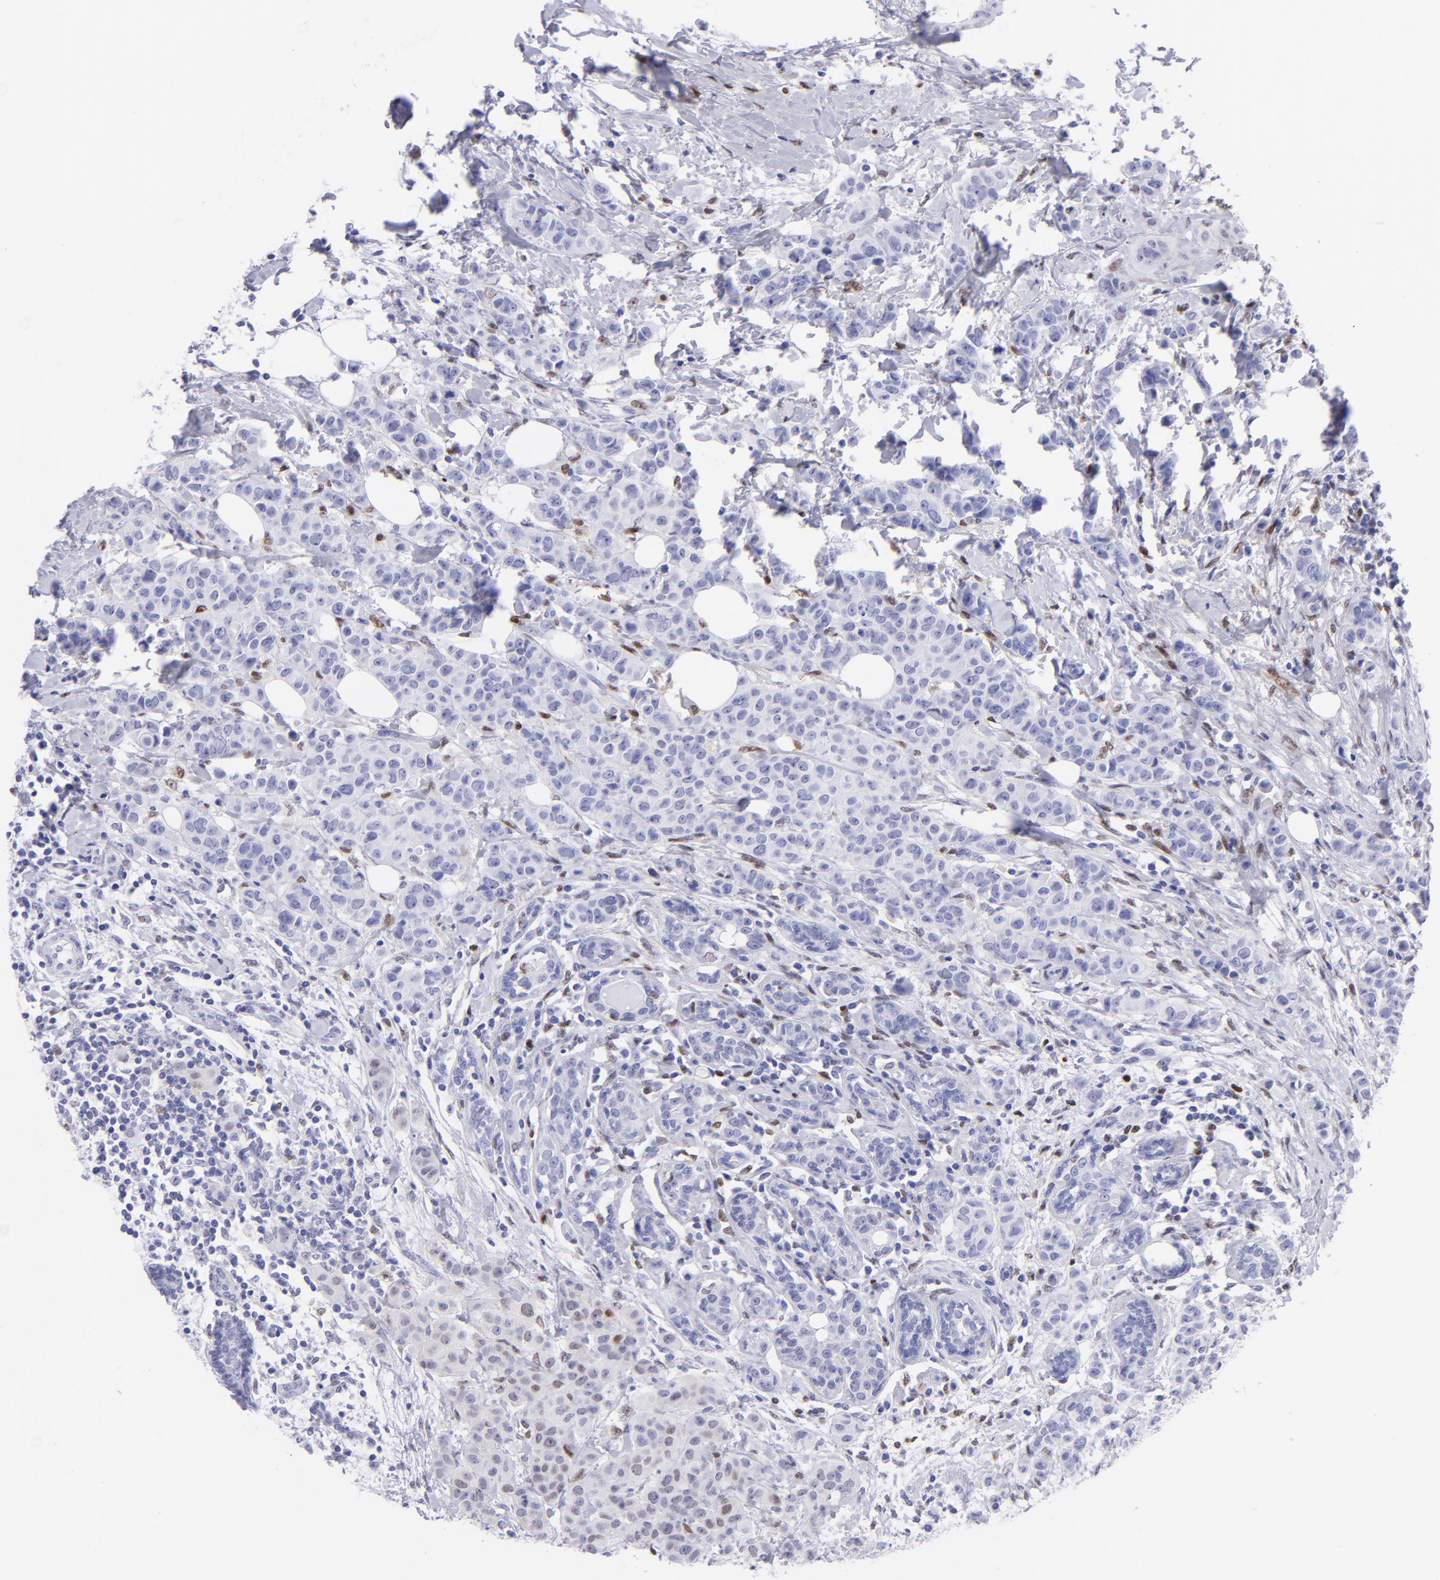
{"staining": {"intensity": "negative", "quantity": "none", "location": "none"}, "tissue": "breast cancer", "cell_type": "Tumor cells", "image_type": "cancer", "snomed": [{"axis": "morphology", "description": "Duct carcinoma"}, {"axis": "topography", "description": "Breast"}], "caption": "The photomicrograph exhibits no significant positivity in tumor cells of infiltrating ductal carcinoma (breast). Brightfield microscopy of IHC stained with DAB (brown) and hematoxylin (blue), captured at high magnification.", "gene": "MITF", "patient": {"sex": "female", "age": 40}}